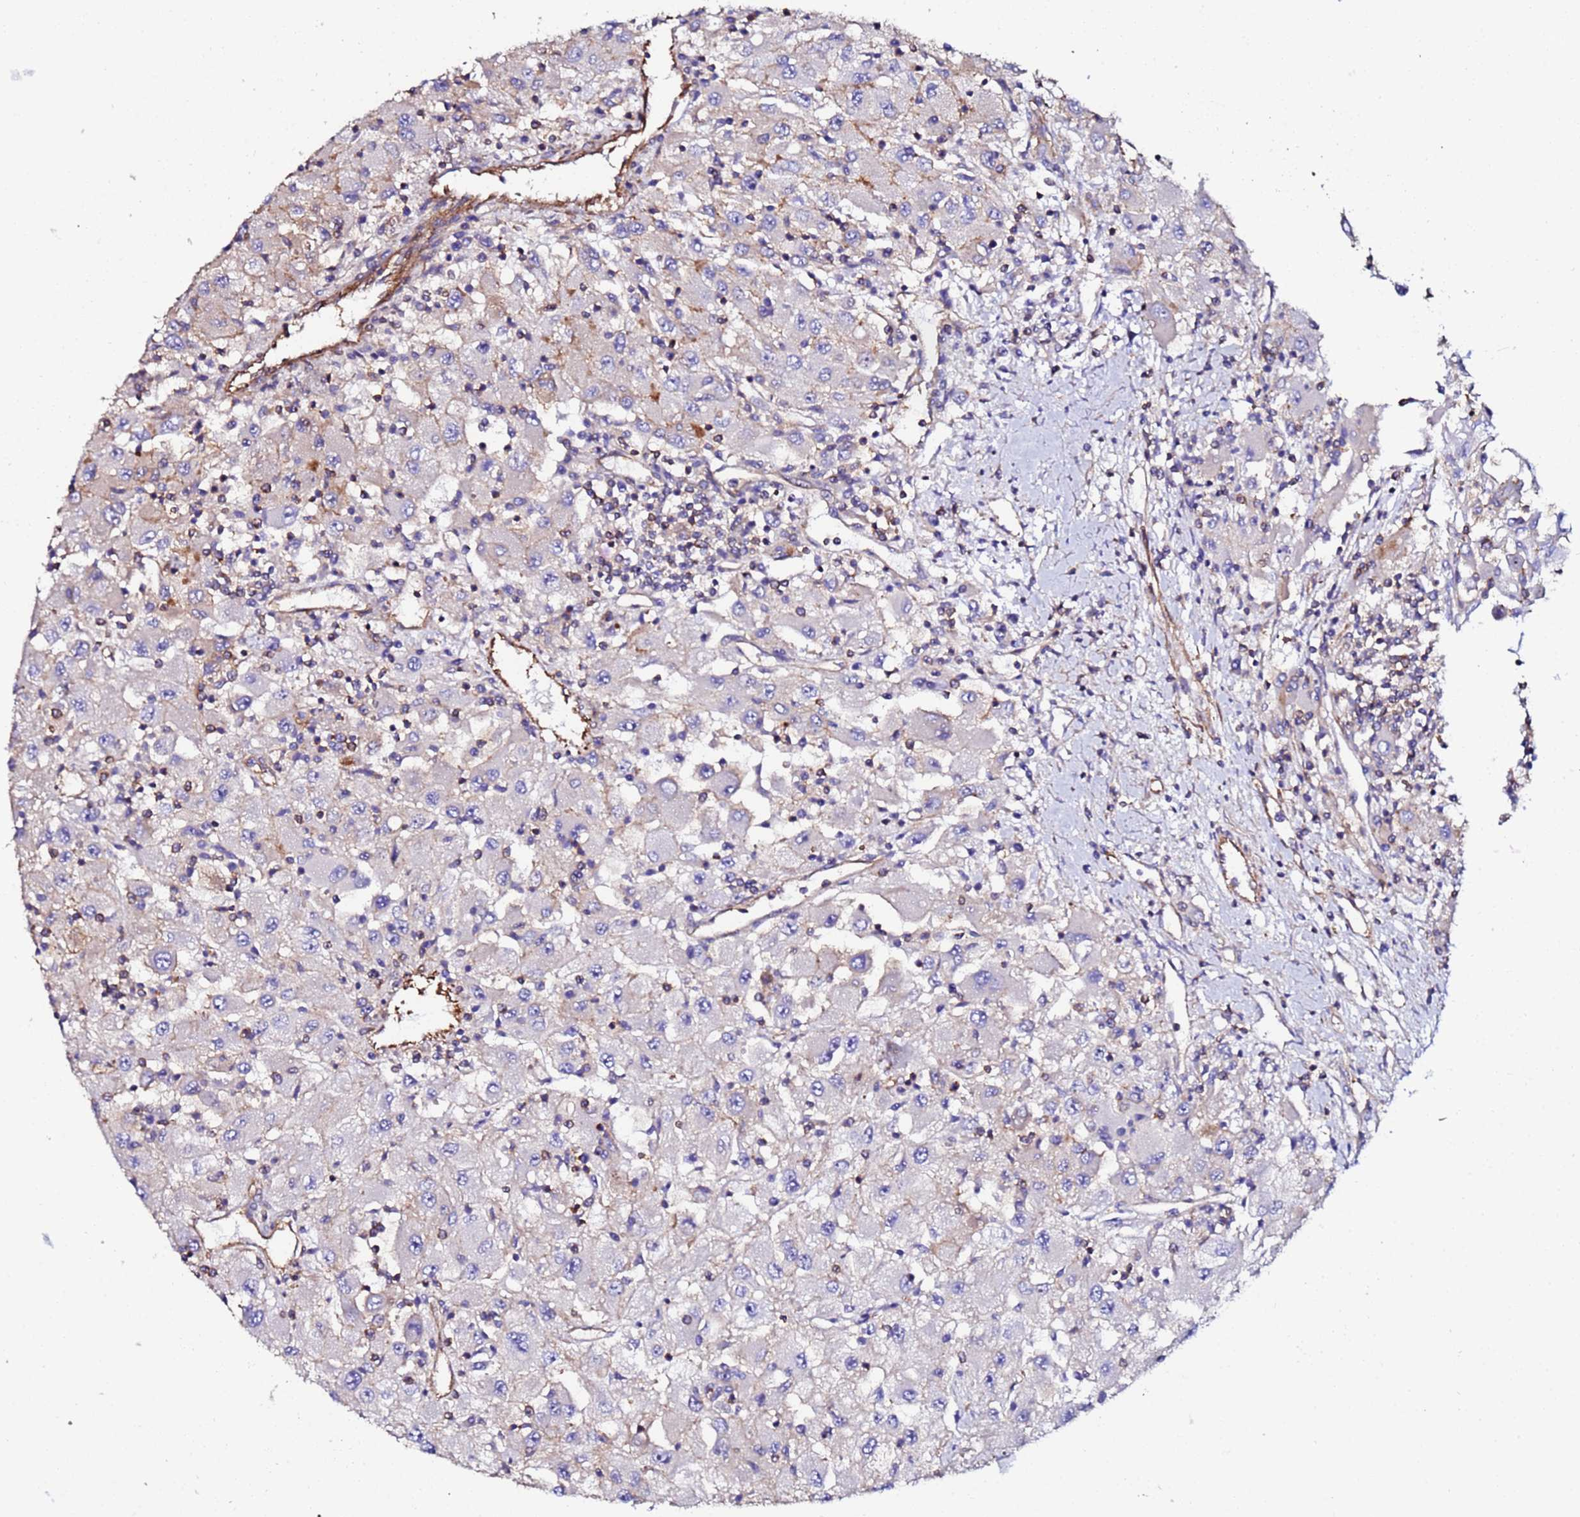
{"staining": {"intensity": "negative", "quantity": "none", "location": "none"}, "tissue": "renal cancer", "cell_type": "Tumor cells", "image_type": "cancer", "snomed": [{"axis": "morphology", "description": "Adenocarcinoma, NOS"}, {"axis": "topography", "description": "Kidney"}], "caption": "A histopathology image of renal cancer (adenocarcinoma) stained for a protein exhibits no brown staining in tumor cells.", "gene": "POTEE", "patient": {"sex": "female", "age": 67}}